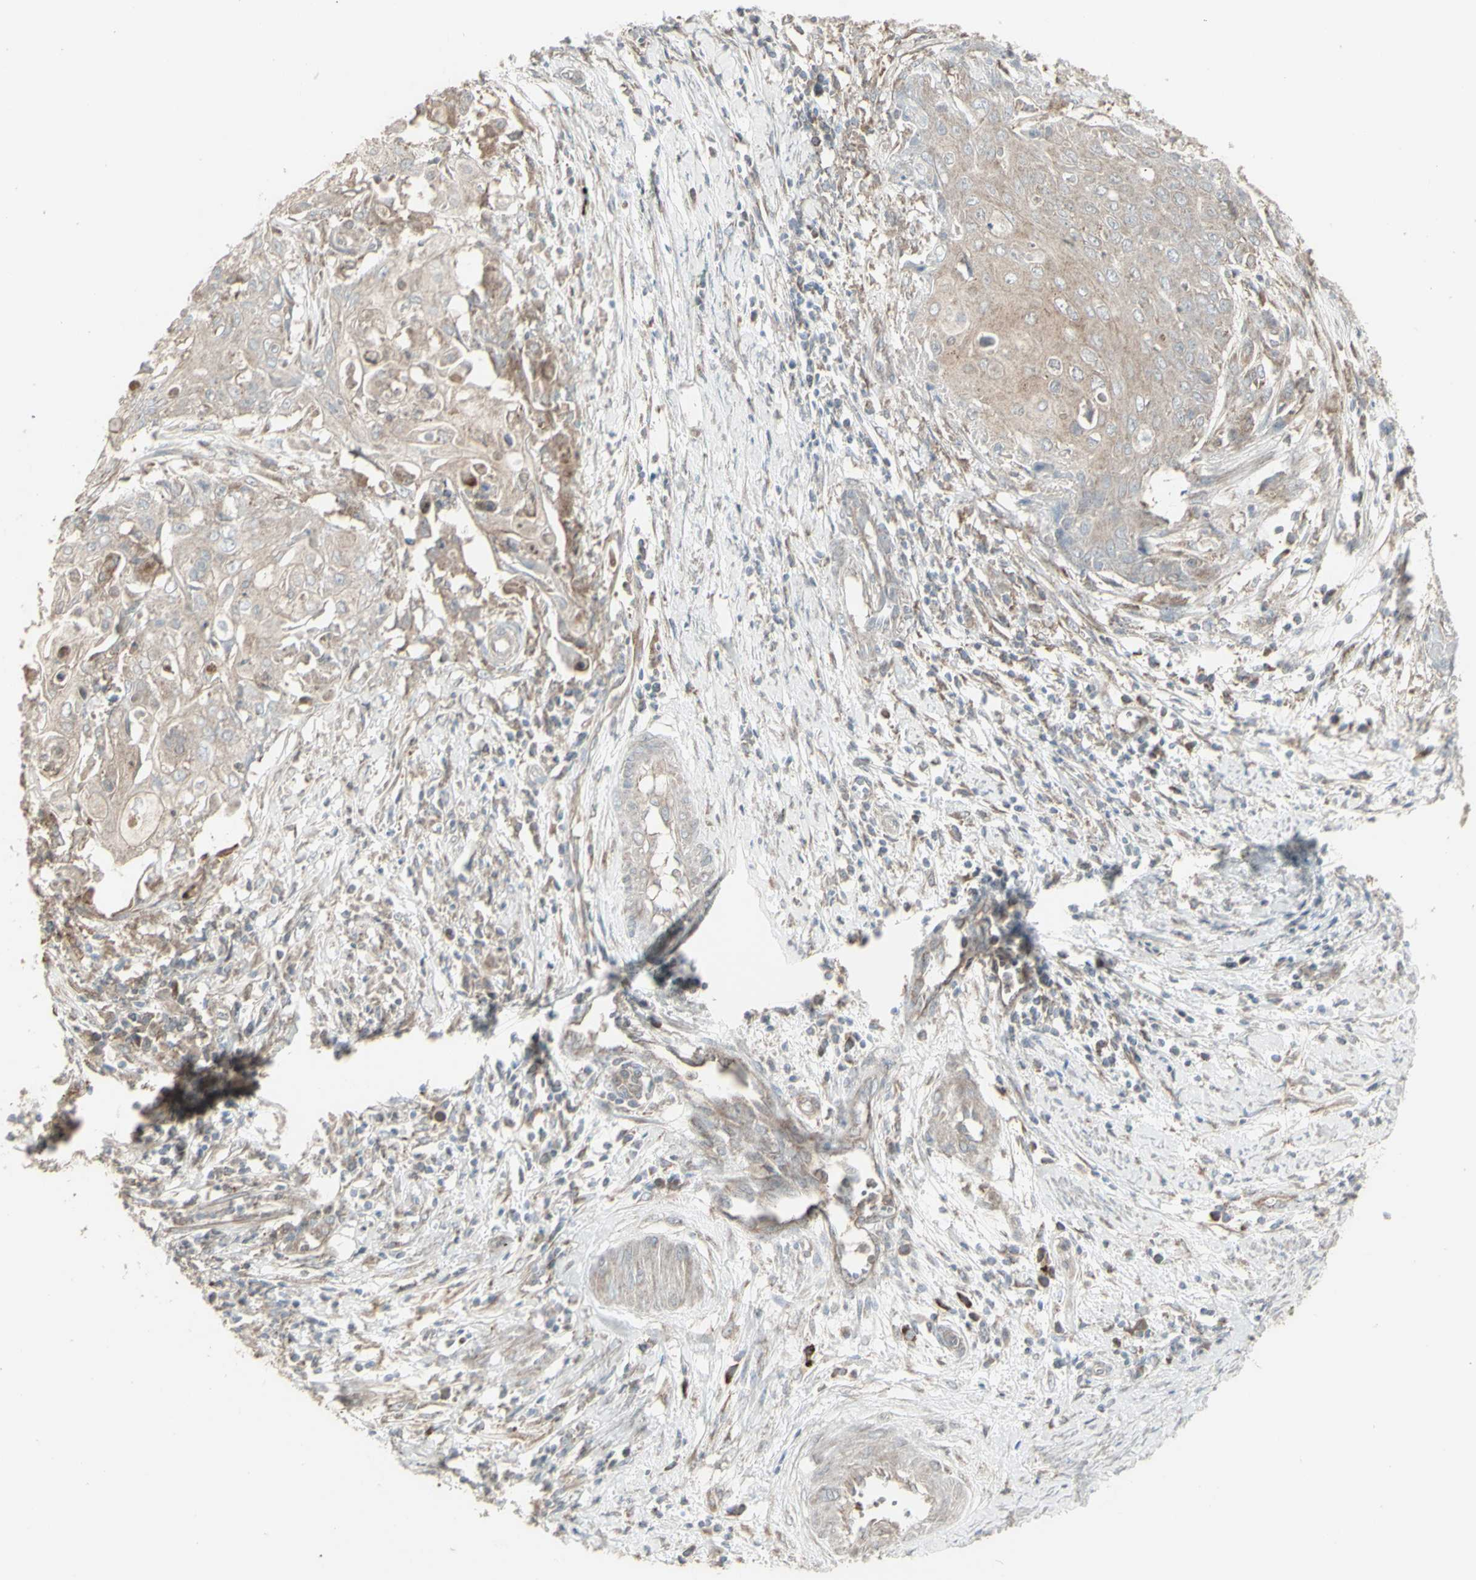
{"staining": {"intensity": "moderate", "quantity": "25%-75%", "location": "cytoplasmic/membranous"}, "tissue": "cervical cancer", "cell_type": "Tumor cells", "image_type": "cancer", "snomed": [{"axis": "morphology", "description": "Squamous cell carcinoma, NOS"}, {"axis": "topography", "description": "Cervix"}], "caption": "A micrograph of human cervical cancer stained for a protein exhibits moderate cytoplasmic/membranous brown staining in tumor cells.", "gene": "RNASEL", "patient": {"sex": "female", "age": 39}}